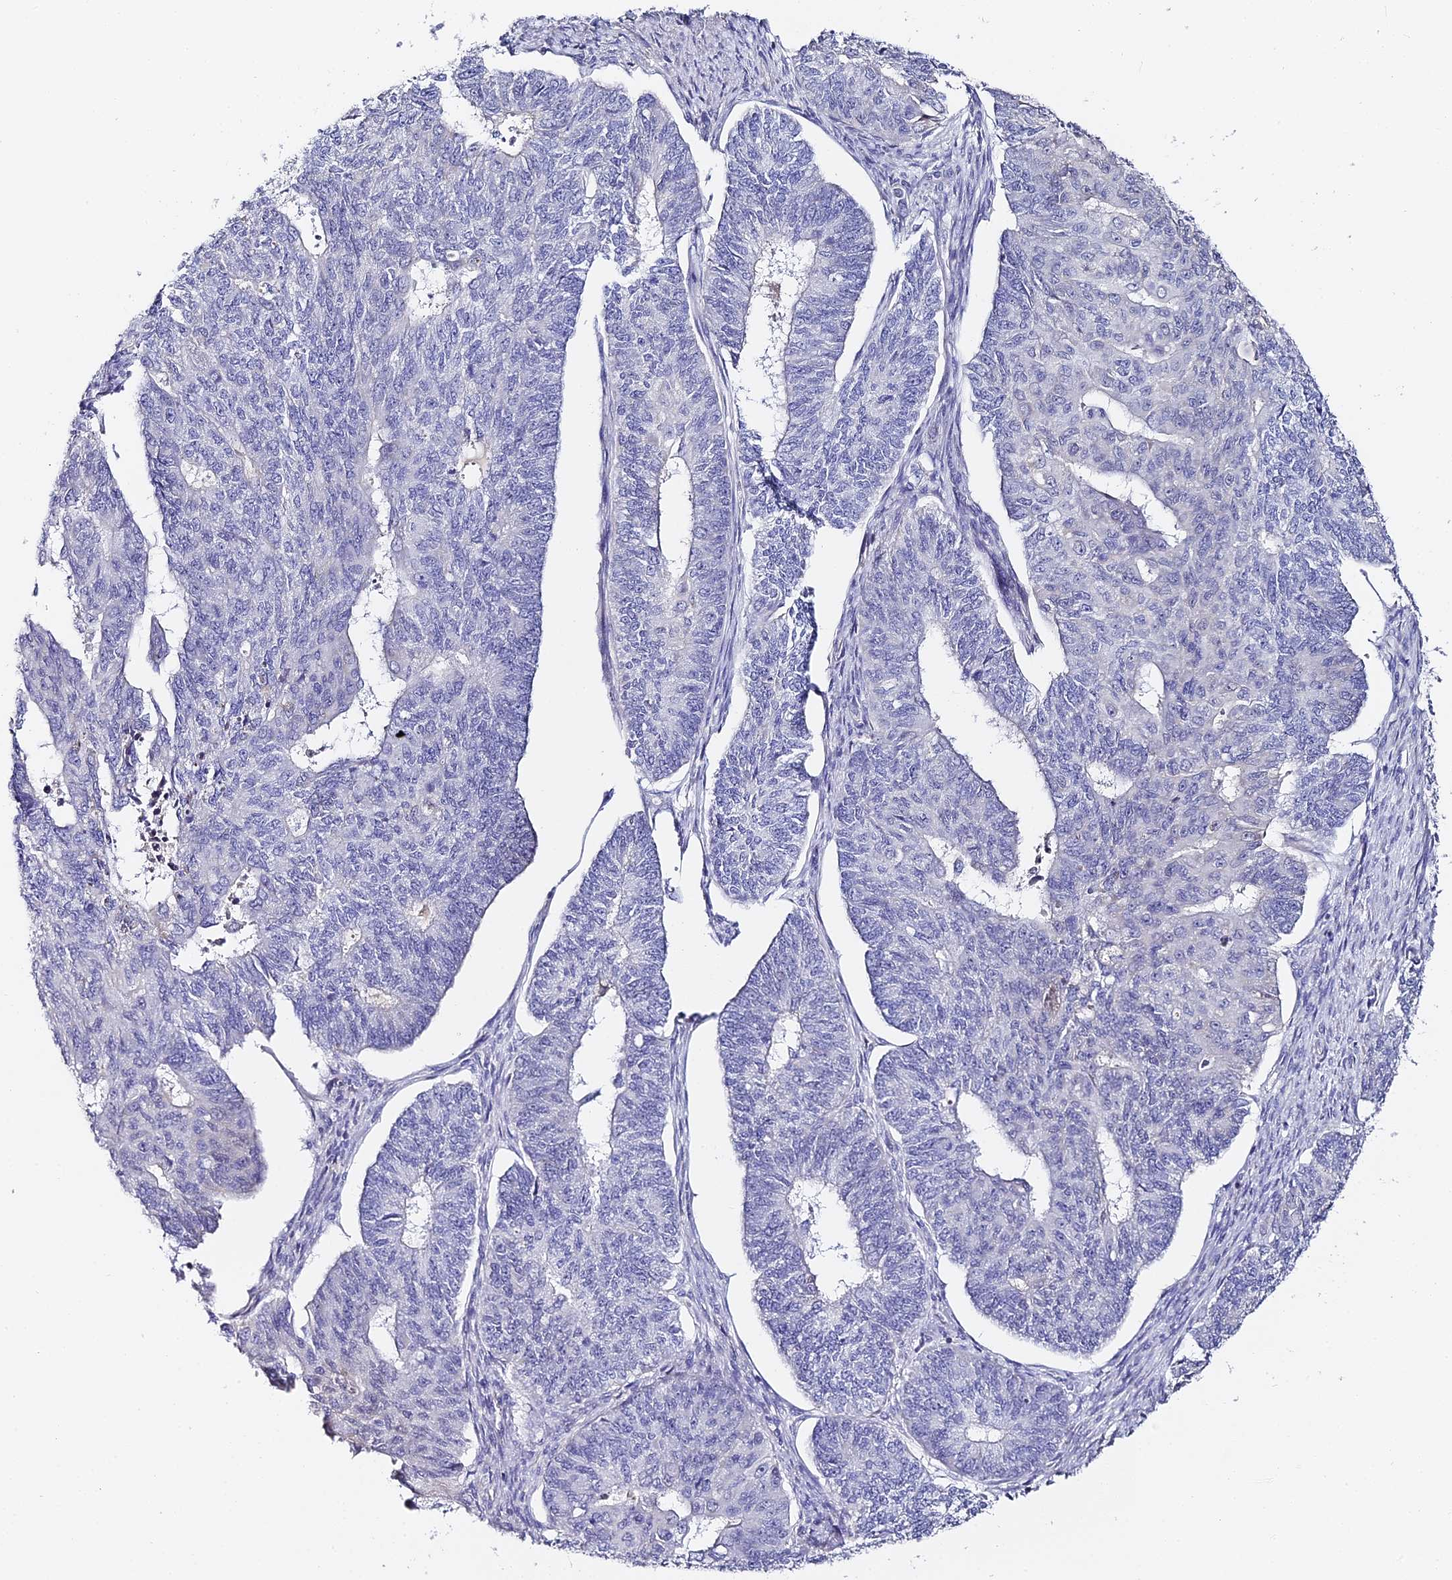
{"staining": {"intensity": "negative", "quantity": "none", "location": "none"}, "tissue": "endometrial cancer", "cell_type": "Tumor cells", "image_type": "cancer", "snomed": [{"axis": "morphology", "description": "Adenocarcinoma, NOS"}, {"axis": "topography", "description": "Endometrium"}], "caption": "Immunohistochemistry (IHC) micrograph of neoplastic tissue: human endometrial adenocarcinoma stained with DAB demonstrates no significant protein expression in tumor cells.", "gene": "SERP1", "patient": {"sex": "female", "age": 32}}